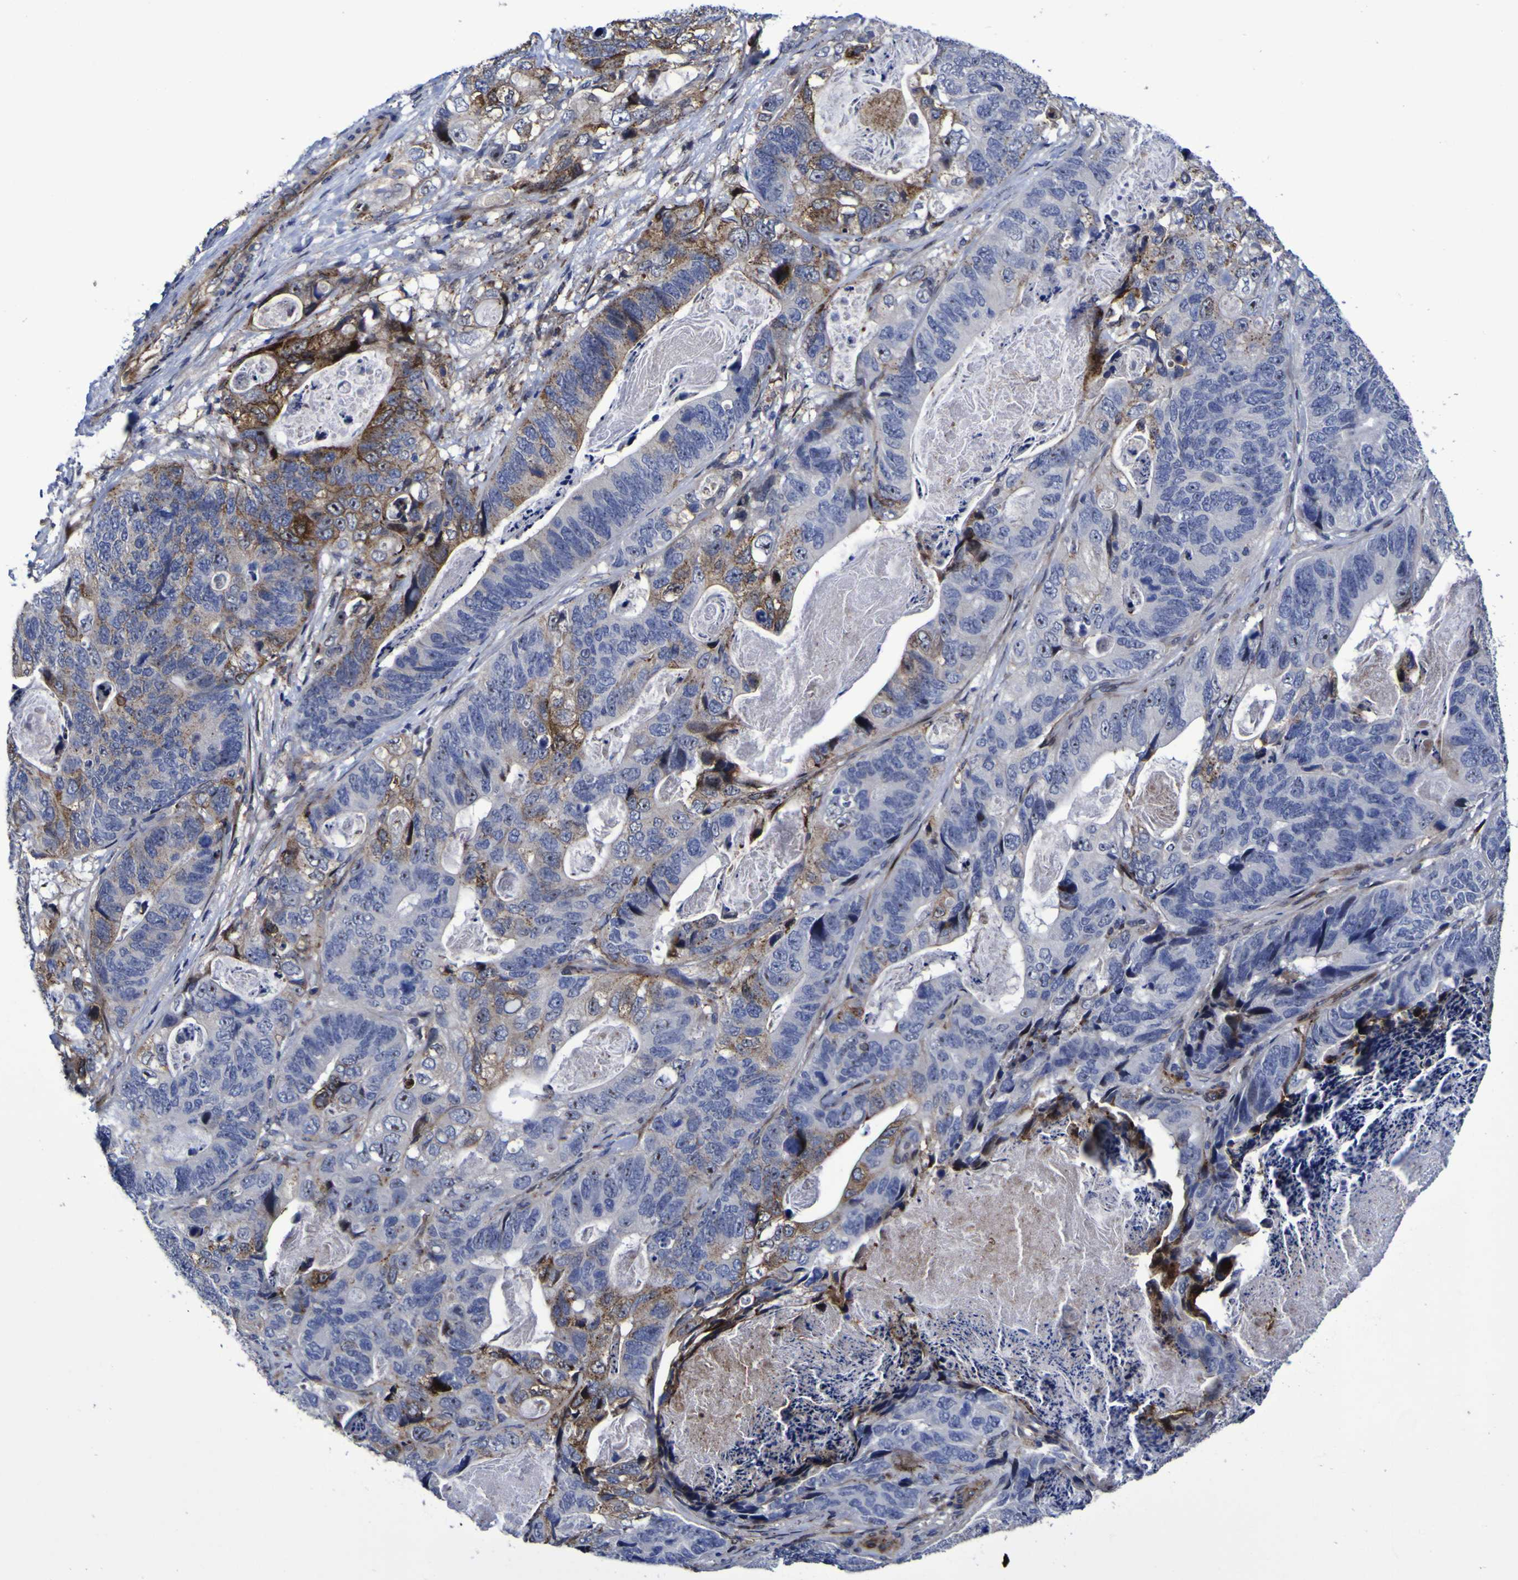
{"staining": {"intensity": "strong", "quantity": "25%-75%", "location": "cytoplasmic/membranous"}, "tissue": "stomach cancer", "cell_type": "Tumor cells", "image_type": "cancer", "snomed": [{"axis": "morphology", "description": "Adenocarcinoma, NOS"}, {"axis": "topography", "description": "Stomach"}], "caption": "This is a histology image of immunohistochemistry (IHC) staining of stomach adenocarcinoma, which shows strong staining in the cytoplasmic/membranous of tumor cells.", "gene": "MGLL", "patient": {"sex": "female", "age": 89}}